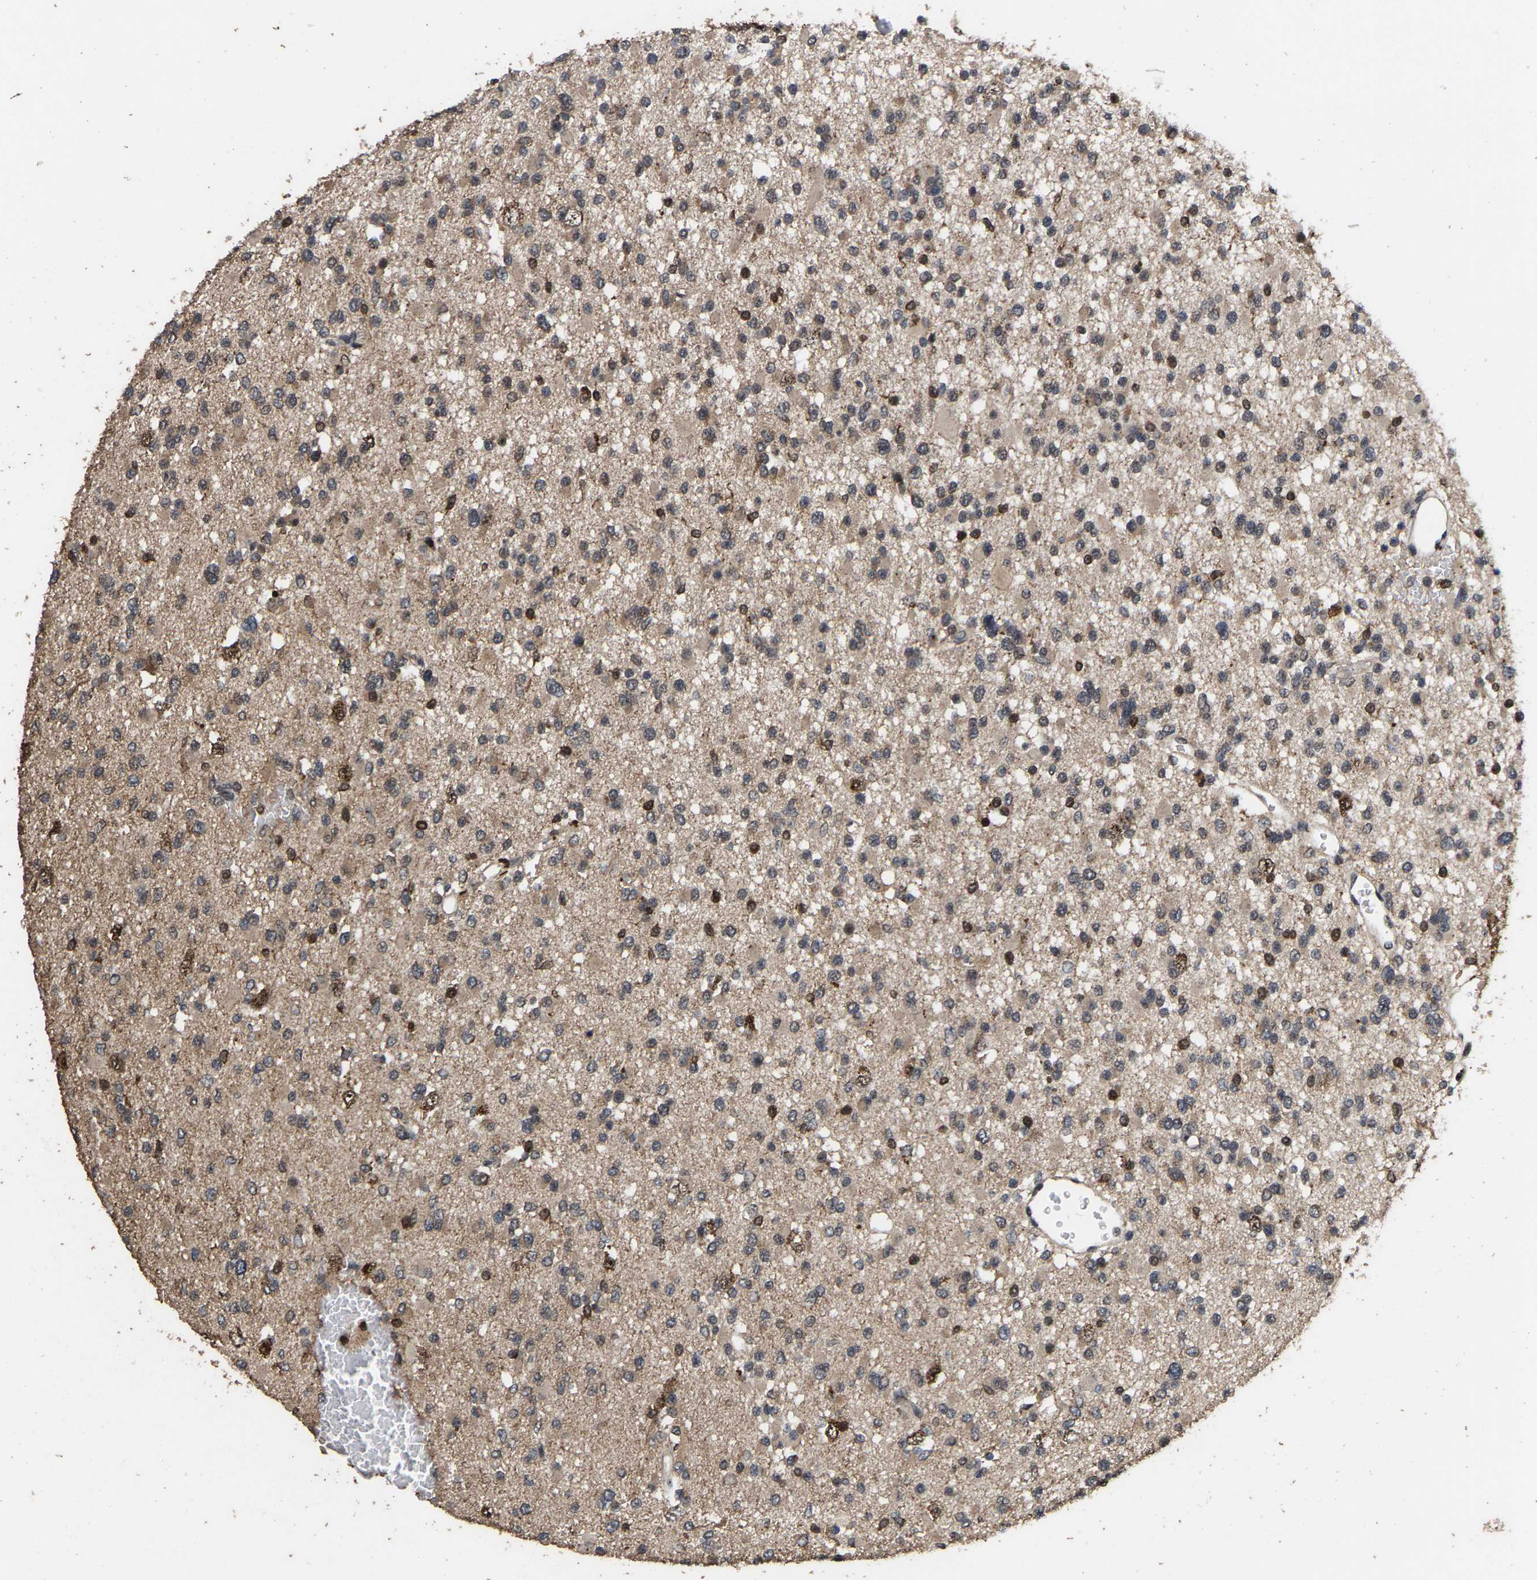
{"staining": {"intensity": "weak", "quantity": ">75%", "location": "cytoplasmic/membranous"}, "tissue": "glioma", "cell_type": "Tumor cells", "image_type": "cancer", "snomed": [{"axis": "morphology", "description": "Glioma, malignant, Low grade"}, {"axis": "topography", "description": "Brain"}], "caption": "Malignant glioma (low-grade) tissue demonstrates weak cytoplasmic/membranous expression in approximately >75% of tumor cells", "gene": "HAUS6", "patient": {"sex": "female", "age": 22}}